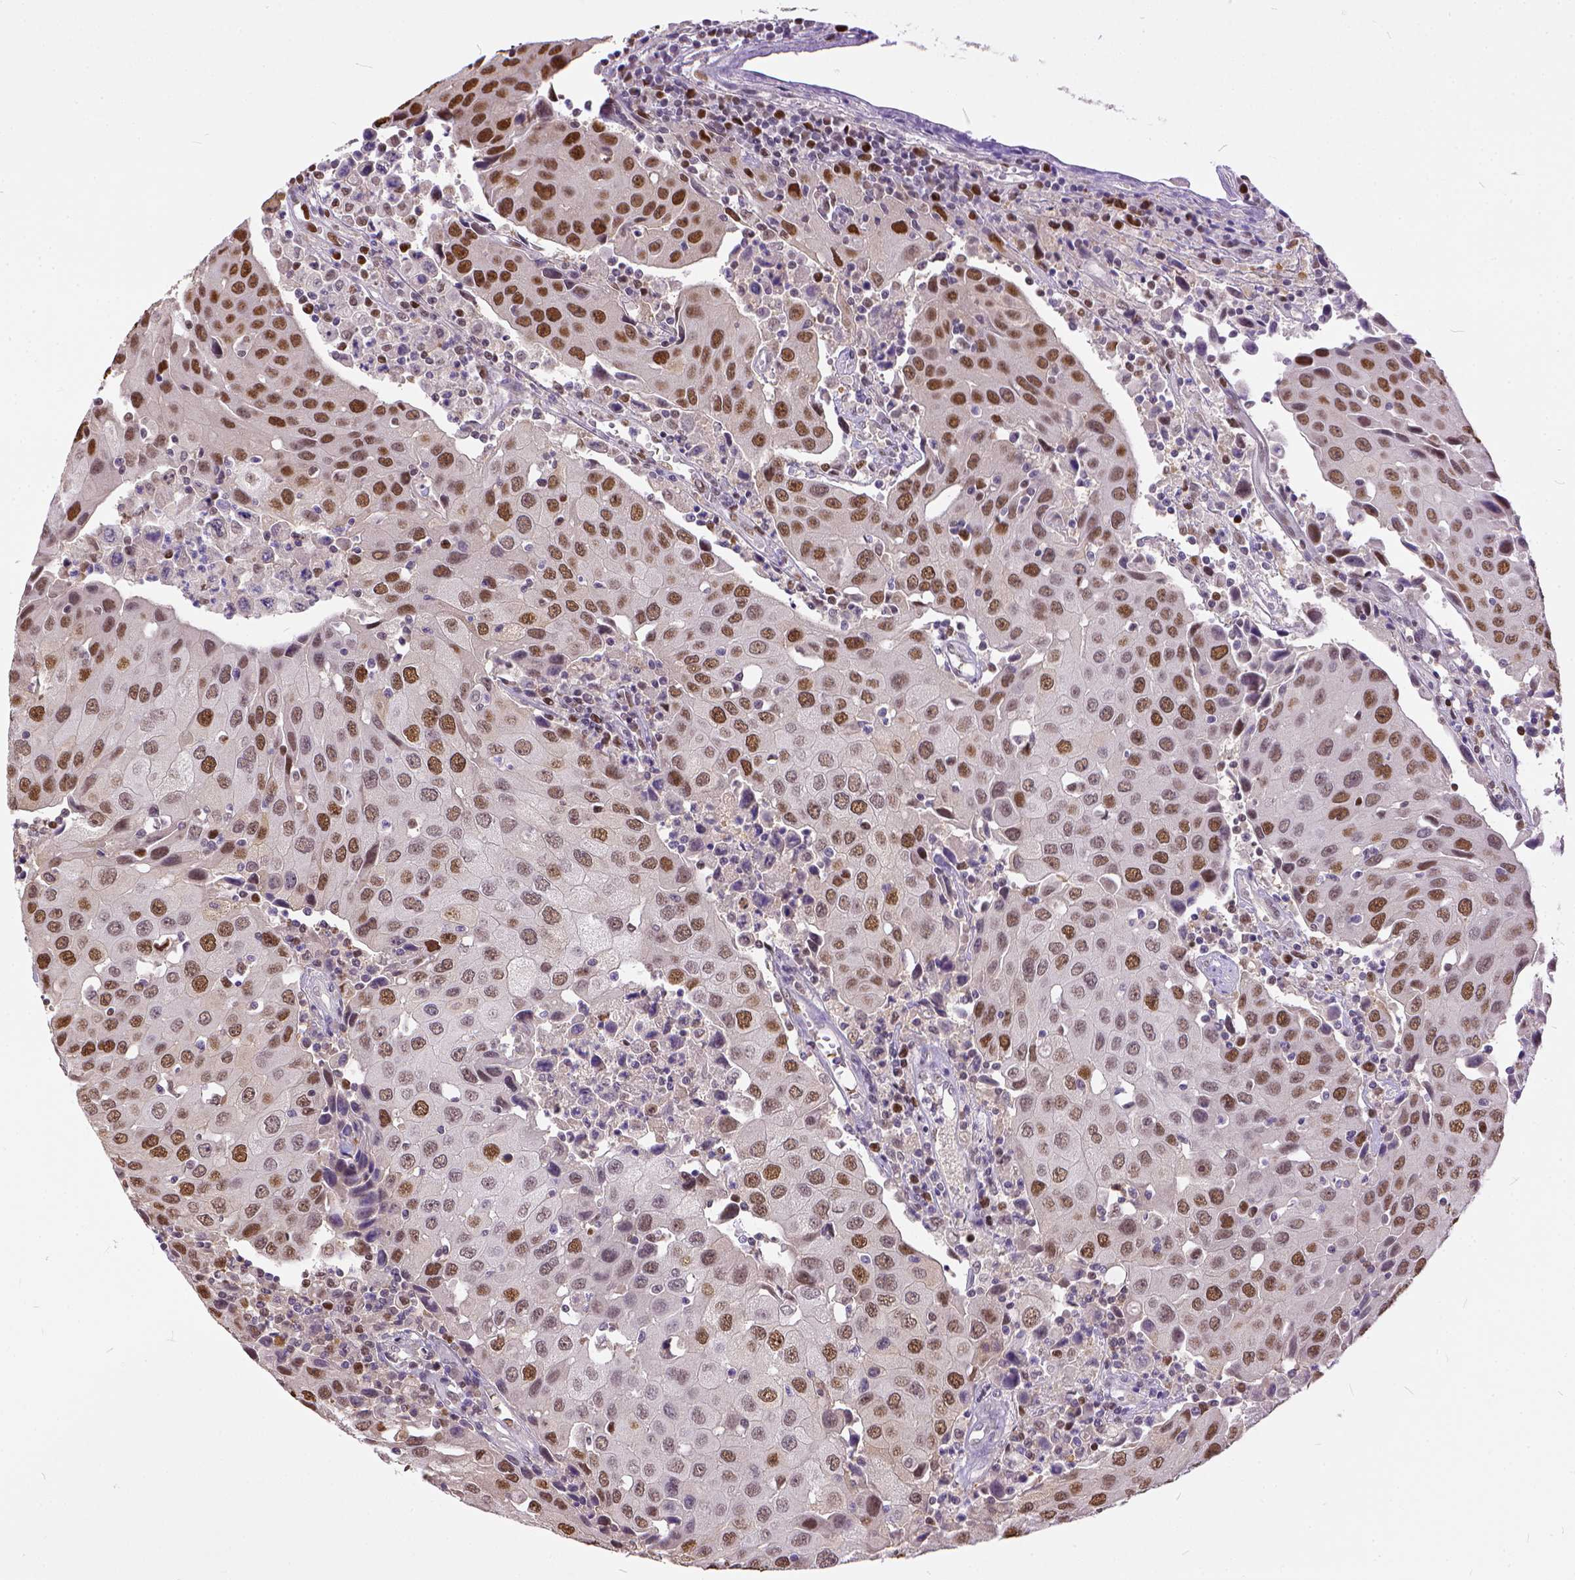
{"staining": {"intensity": "moderate", "quantity": ">75%", "location": "nuclear"}, "tissue": "urothelial cancer", "cell_type": "Tumor cells", "image_type": "cancer", "snomed": [{"axis": "morphology", "description": "Urothelial carcinoma, High grade"}, {"axis": "topography", "description": "Urinary bladder"}], "caption": "Immunohistochemical staining of human high-grade urothelial carcinoma exhibits medium levels of moderate nuclear protein staining in about >75% of tumor cells.", "gene": "ERCC1", "patient": {"sex": "female", "age": 85}}